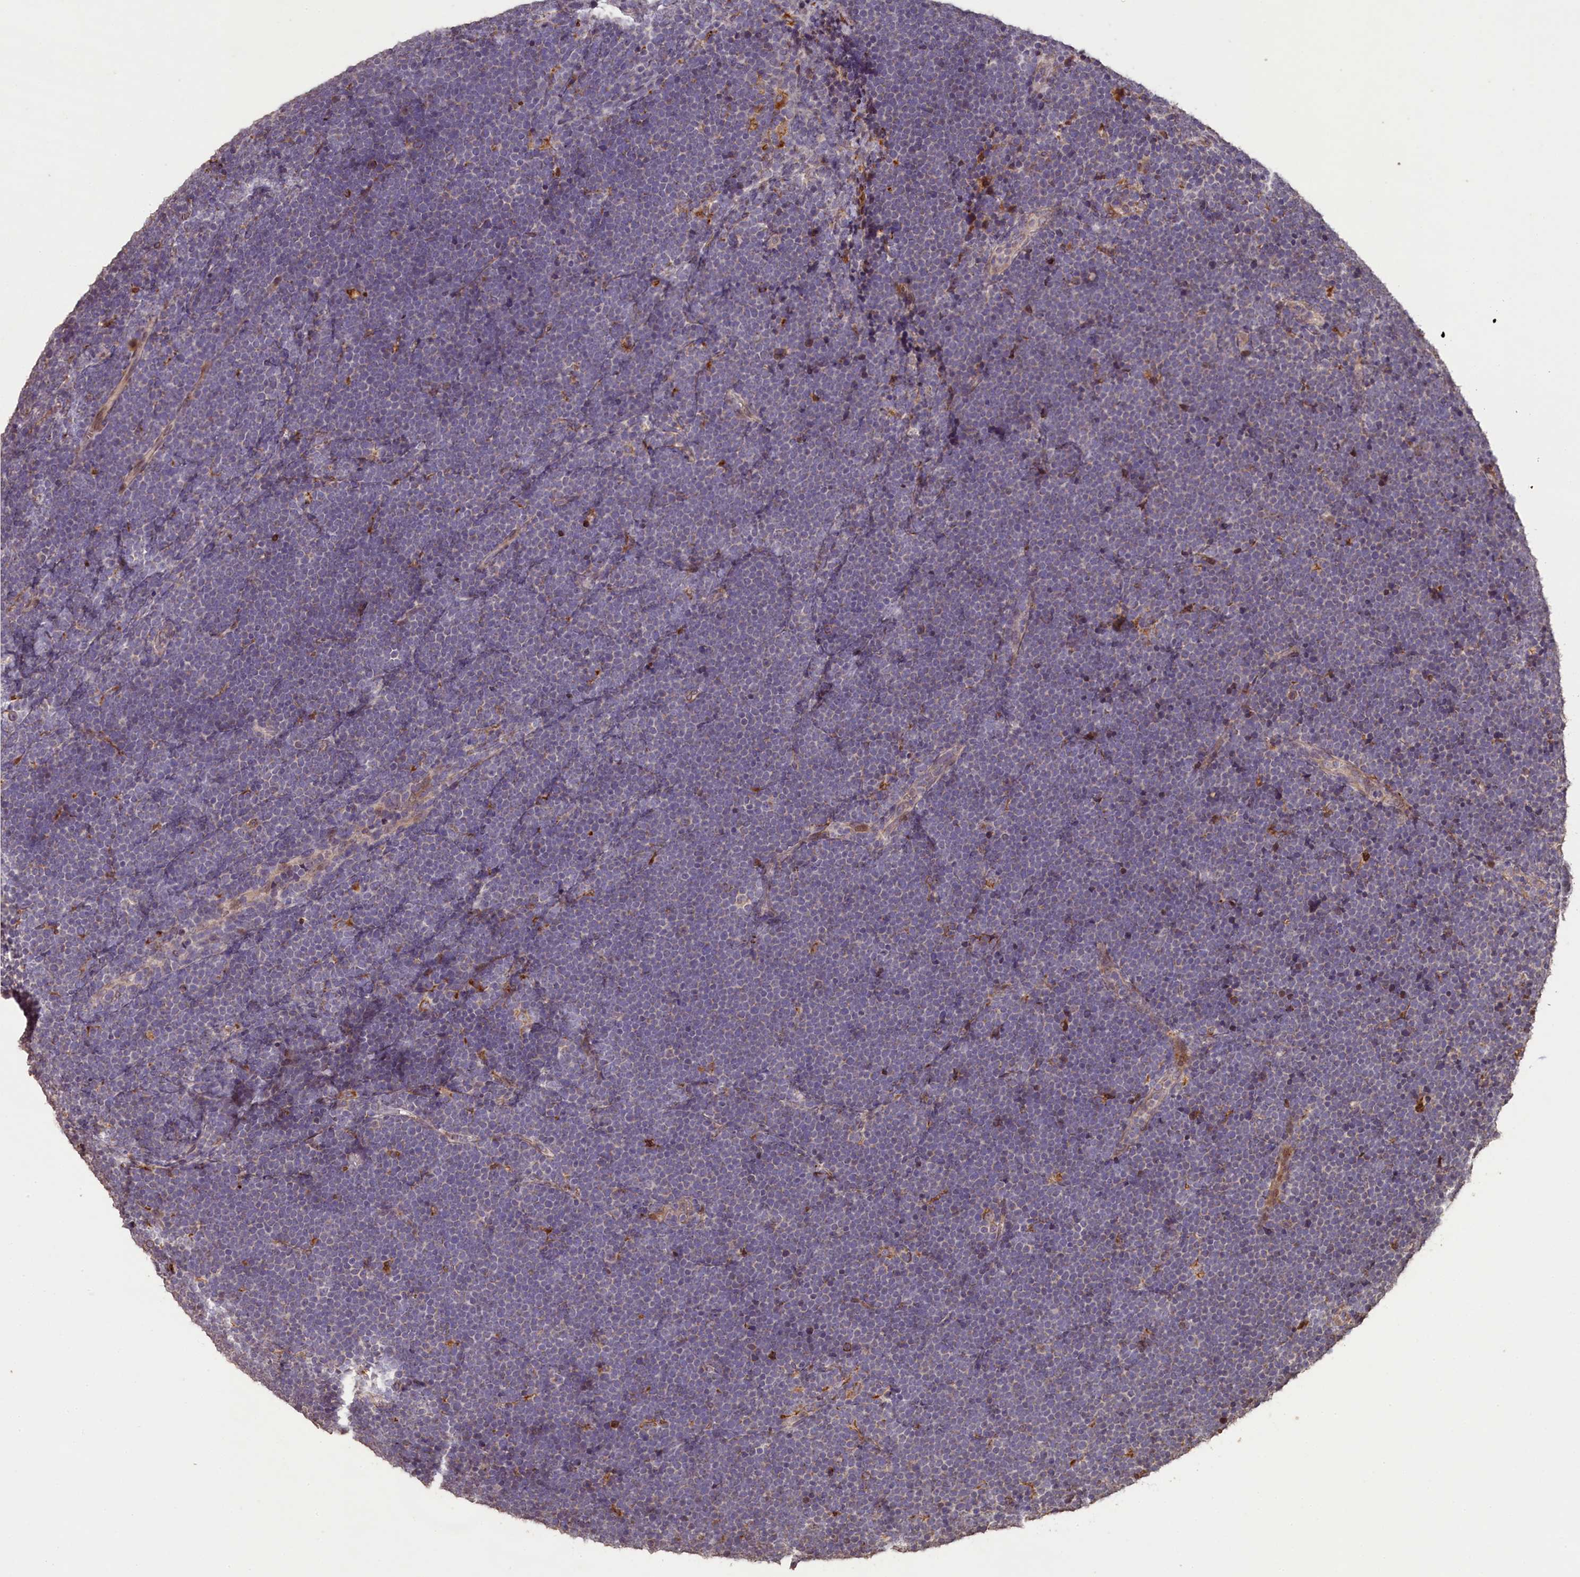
{"staining": {"intensity": "negative", "quantity": "none", "location": "none"}, "tissue": "lymphoma", "cell_type": "Tumor cells", "image_type": "cancer", "snomed": [{"axis": "morphology", "description": "Malignant lymphoma, non-Hodgkin's type, High grade"}, {"axis": "topography", "description": "Lymph node"}], "caption": "DAB immunohistochemical staining of human high-grade malignant lymphoma, non-Hodgkin's type shows no significant positivity in tumor cells.", "gene": "SLC38A7", "patient": {"sex": "male", "age": 13}}